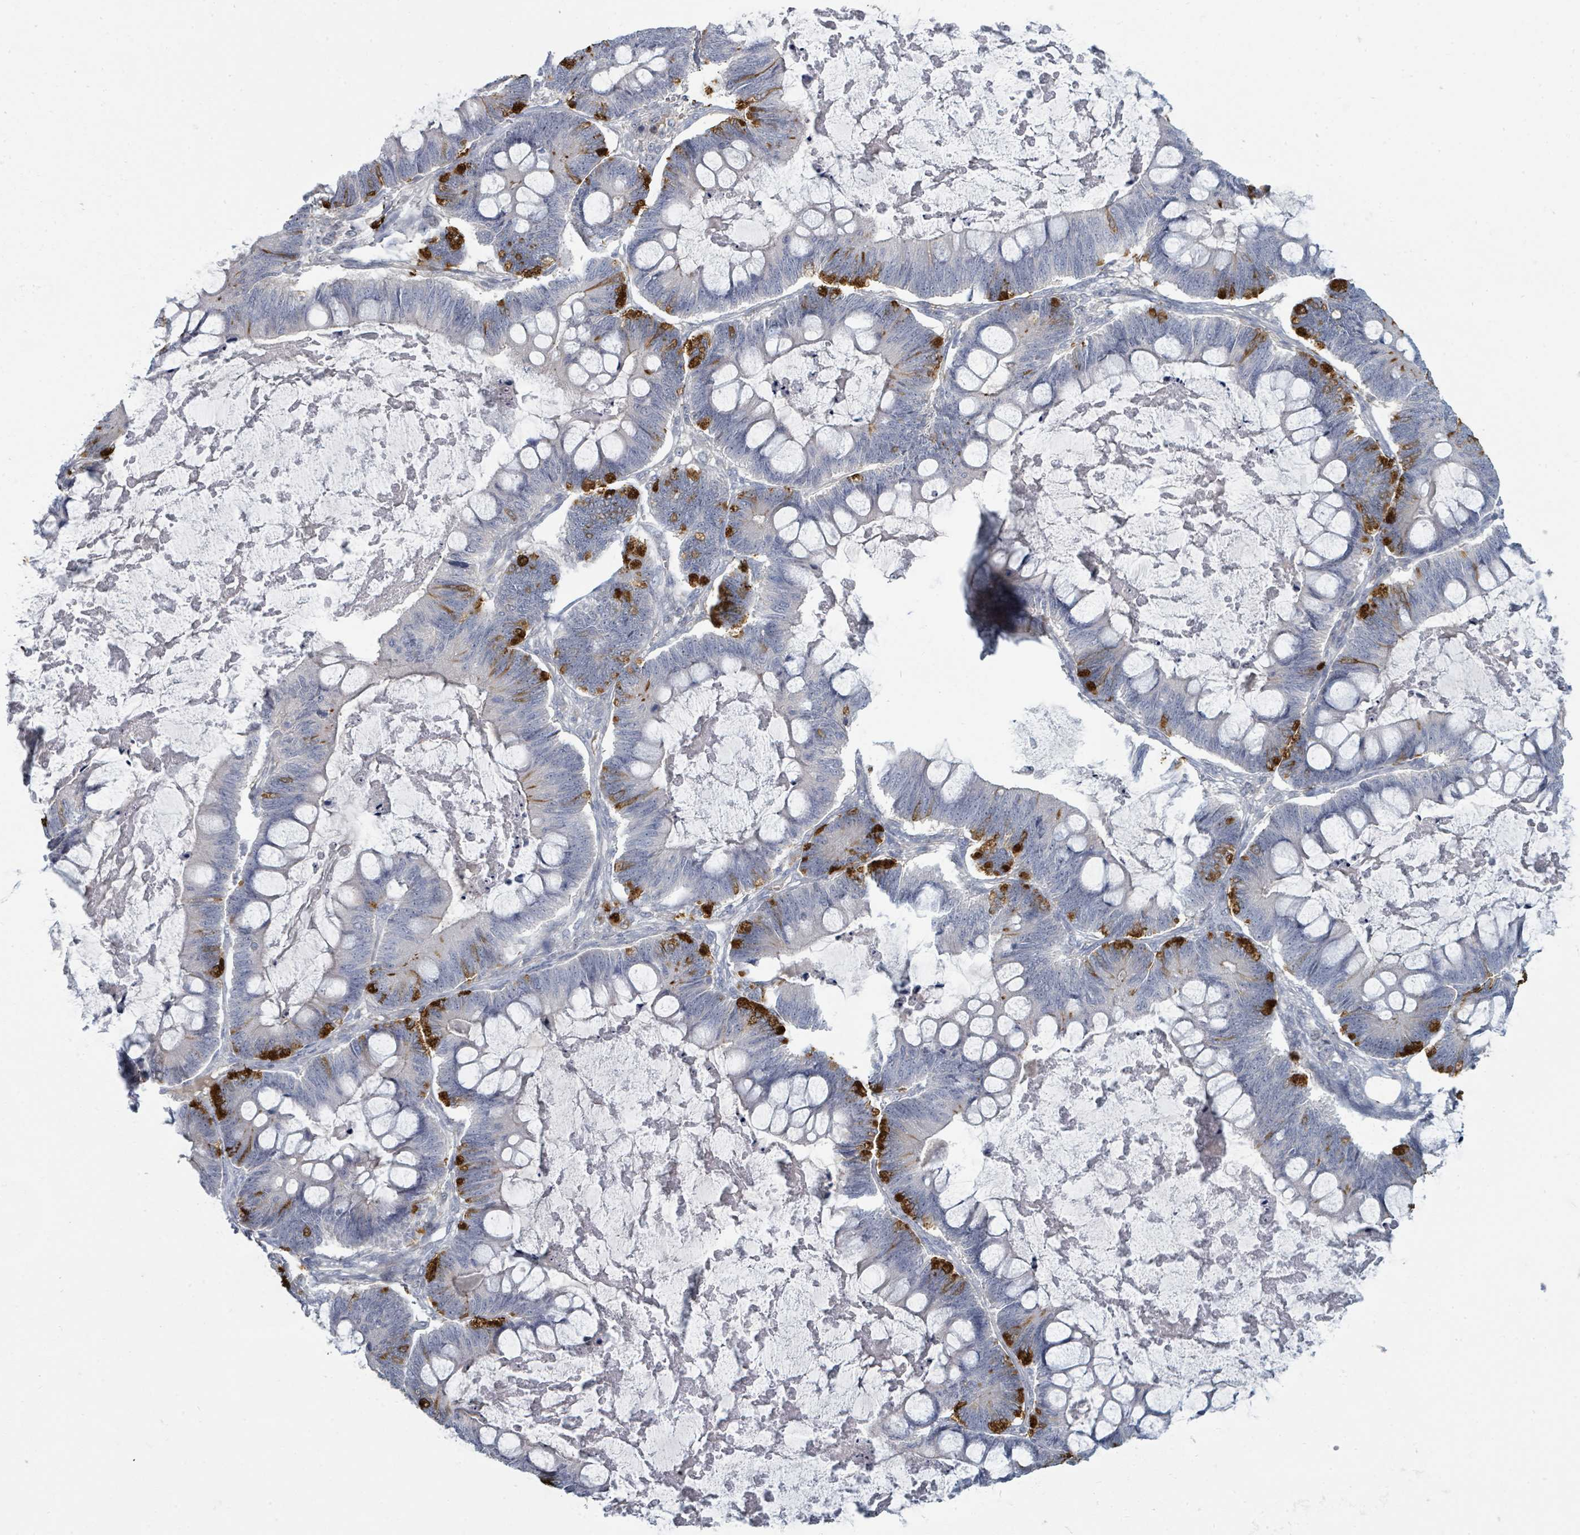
{"staining": {"intensity": "strong", "quantity": "<25%", "location": "cytoplasmic/membranous"}, "tissue": "ovarian cancer", "cell_type": "Tumor cells", "image_type": "cancer", "snomed": [{"axis": "morphology", "description": "Cystadenocarcinoma, mucinous, NOS"}, {"axis": "topography", "description": "Ovary"}], "caption": "Immunohistochemistry (IHC) of ovarian mucinous cystadenocarcinoma reveals medium levels of strong cytoplasmic/membranous staining in about <25% of tumor cells.", "gene": "SLC25A45", "patient": {"sex": "female", "age": 61}}